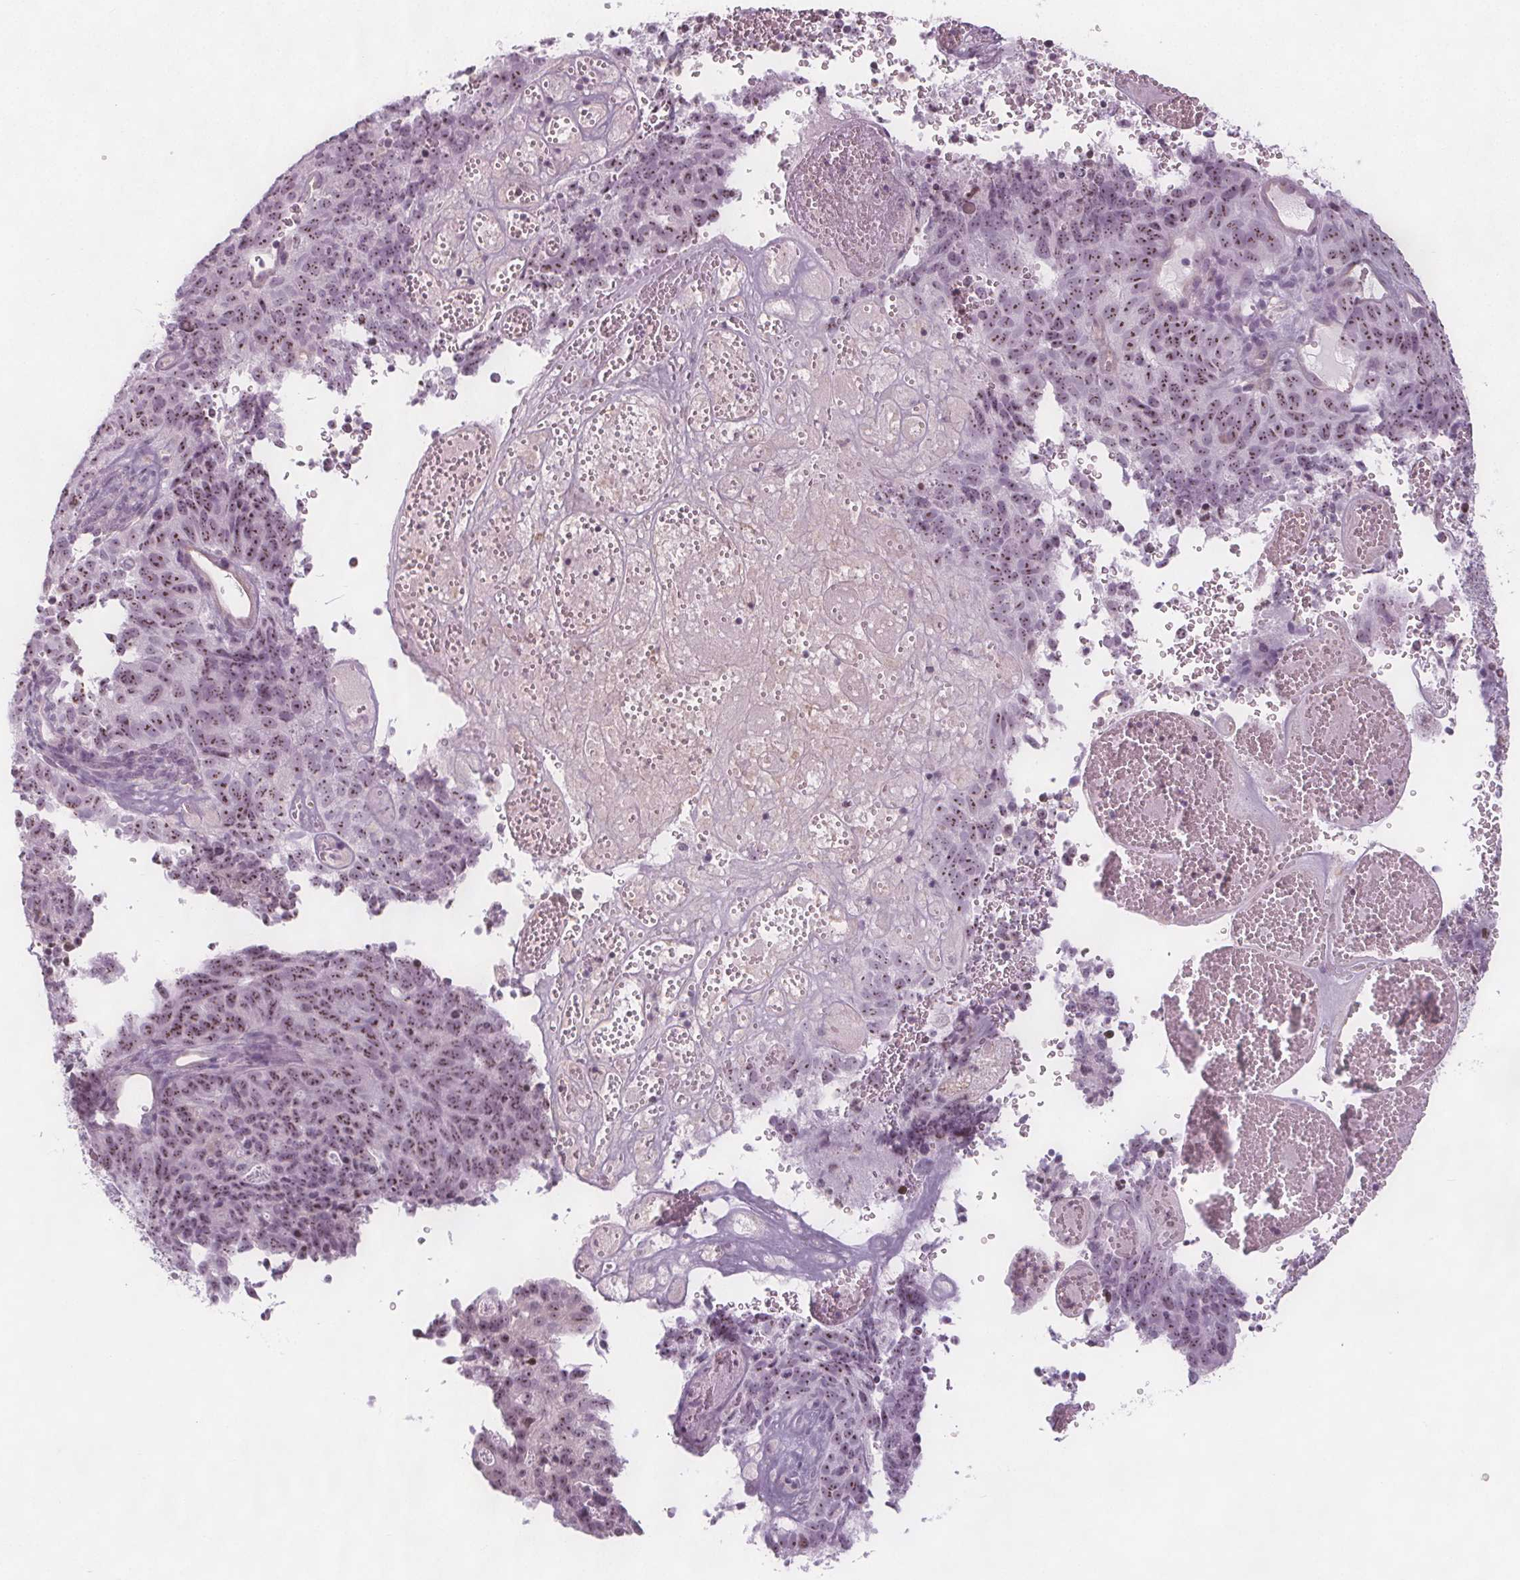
{"staining": {"intensity": "moderate", "quantity": ">75%", "location": "nuclear"}, "tissue": "cervical cancer", "cell_type": "Tumor cells", "image_type": "cancer", "snomed": [{"axis": "morphology", "description": "Adenocarcinoma, NOS"}, {"axis": "topography", "description": "Cervix"}], "caption": "Cervical cancer (adenocarcinoma) stained with a protein marker shows moderate staining in tumor cells.", "gene": "NOLC1", "patient": {"sex": "female", "age": 38}}